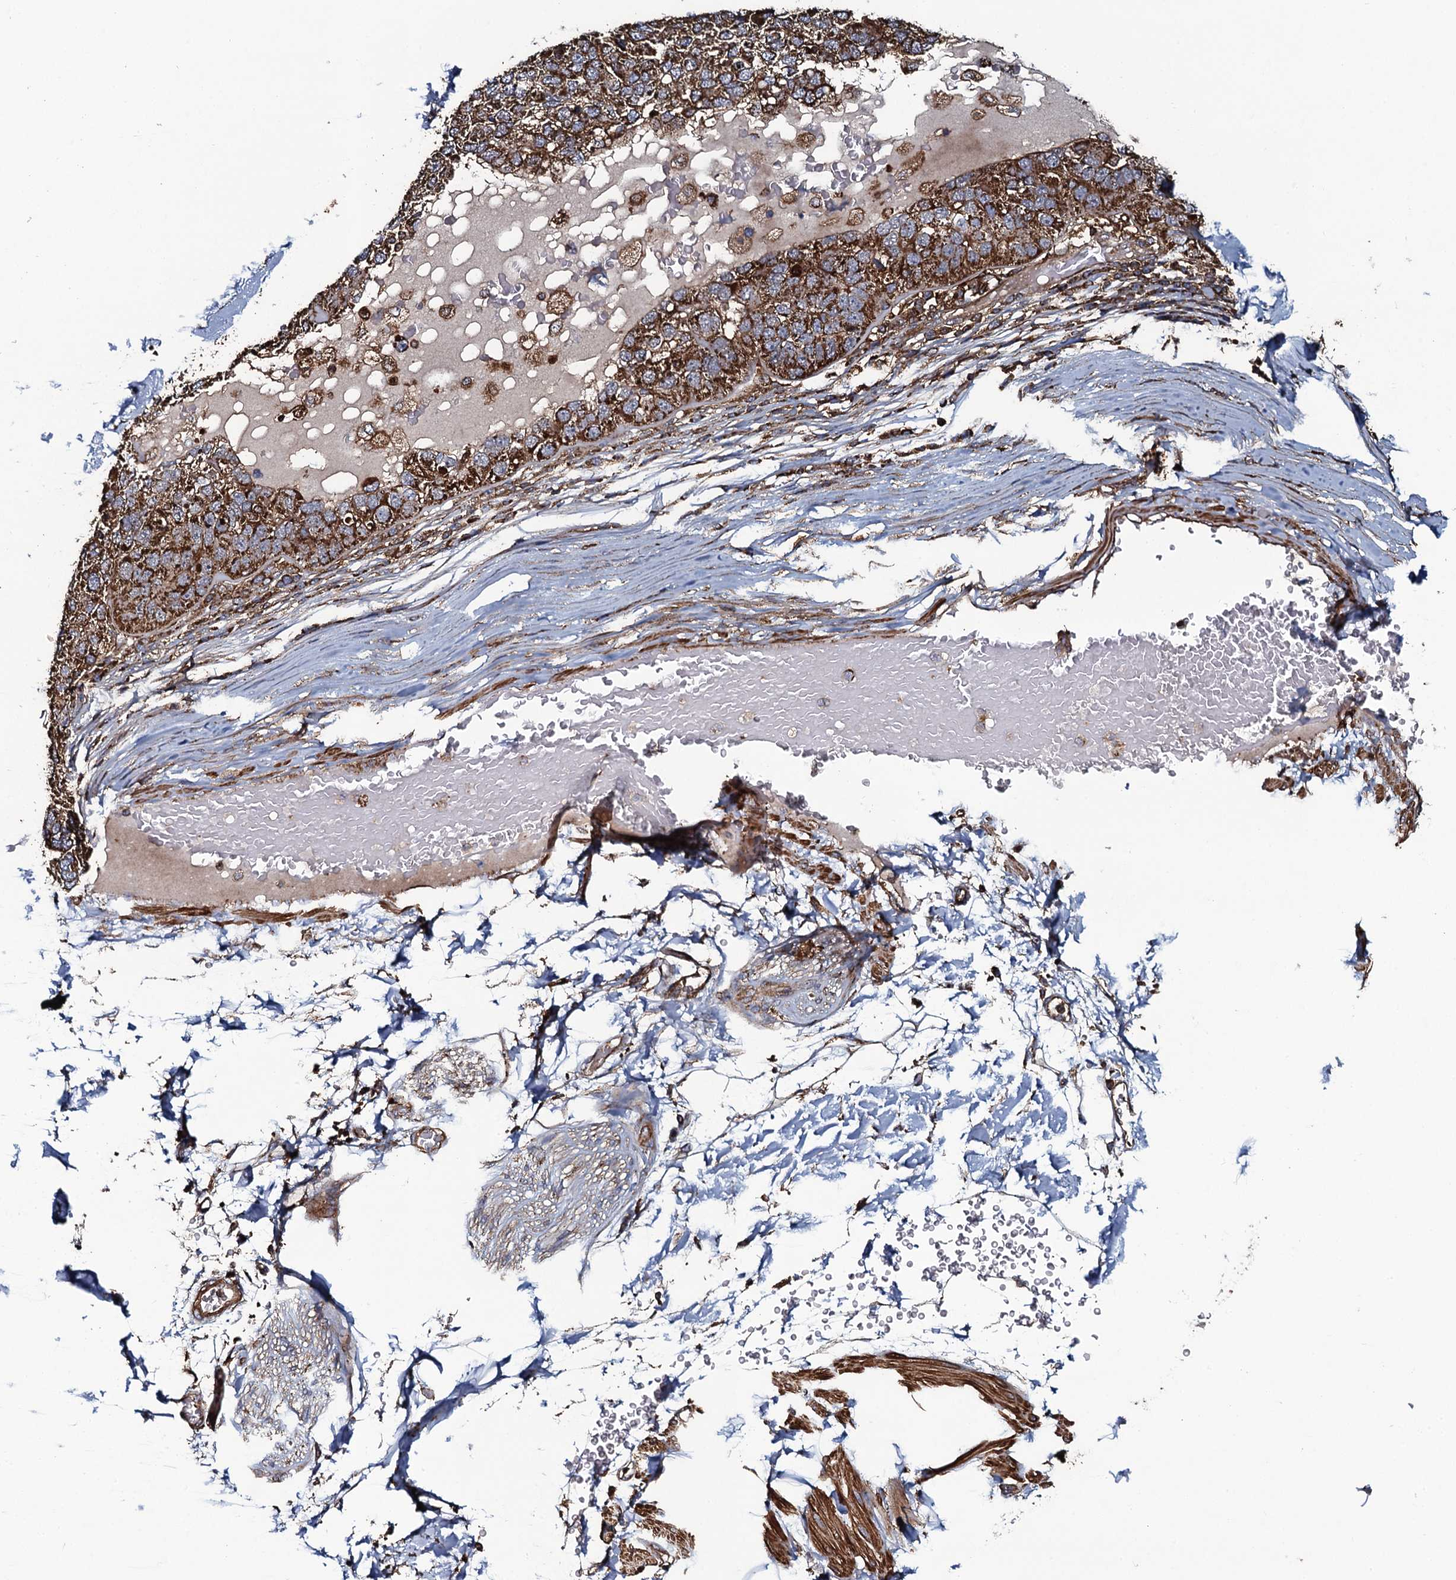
{"staining": {"intensity": "strong", "quantity": ">75%", "location": "cytoplasmic/membranous"}, "tissue": "pancreatic cancer", "cell_type": "Tumor cells", "image_type": "cancer", "snomed": [{"axis": "morphology", "description": "Adenocarcinoma, NOS"}, {"axis": "topography", "description": "Pancreas"}], "caption": "This histopathology image demonstrates adenocarcinoma (pancreatic) stained with immunohistochemistry to label a protein in brown. The cytoplasmic/membranous of tumor cells show strong positivity for the protein. Nuclei are counter-stained blue.", "gene": "VWA8", "patient": {"sex": "female", "age": 61}}